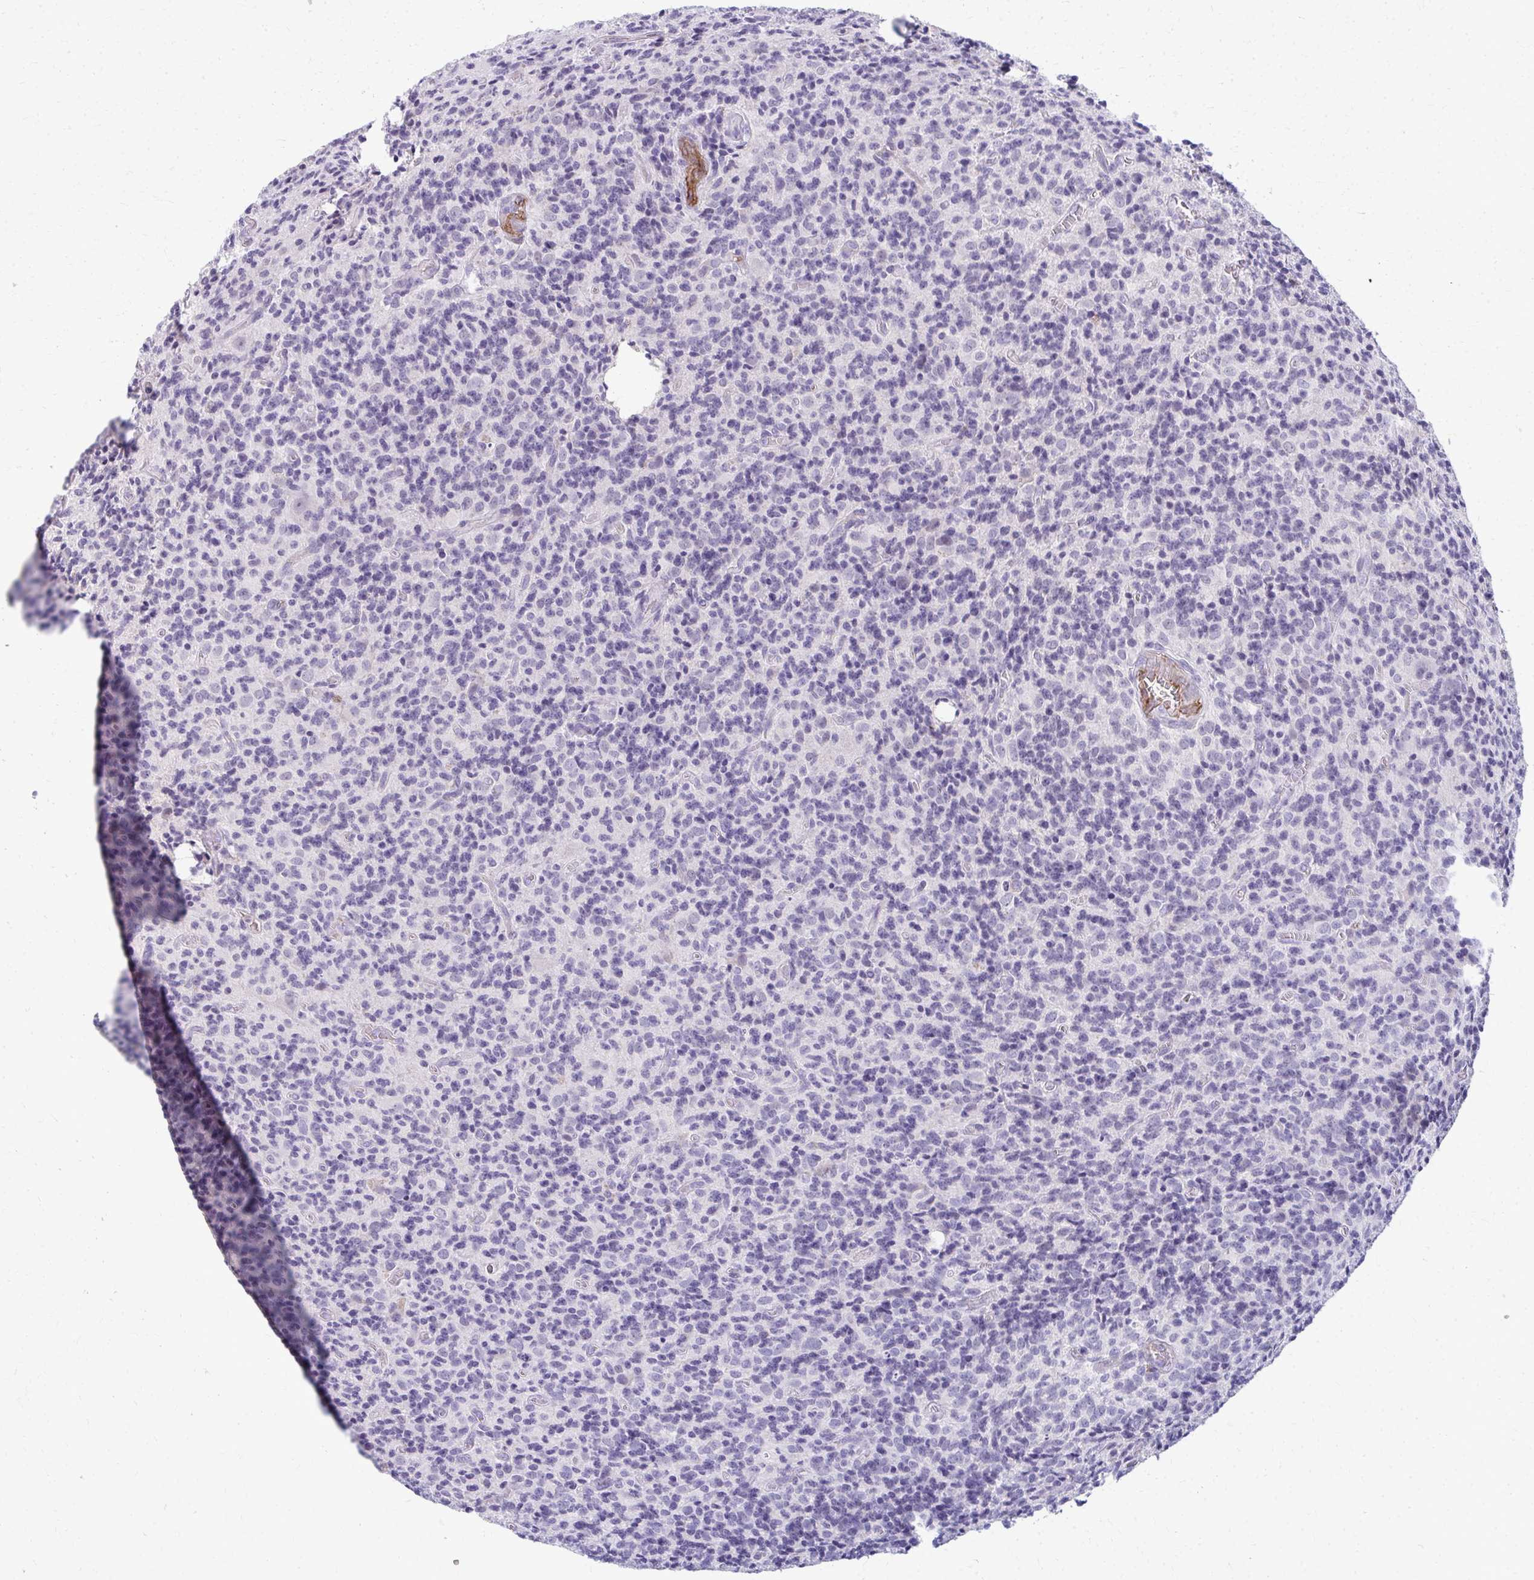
{"staining": {"intensity": "negative", "quantity": "none", "location": "none"}, "tissue": "glioma", "cell_type": "Tumor cells", "image_type": "cancer", "snomed": [{"axis": "morphology", "description": "Glioma, malignant, High grade"}, {"axis": "topography", "description": "Brain"}], "caption": "Protein analysis of malignant glioma (high-grade) exhibits no significant positivity in tumor cells.", "gene": "ADIPOQ", "patient": {"sex": "male", "age": 76}}